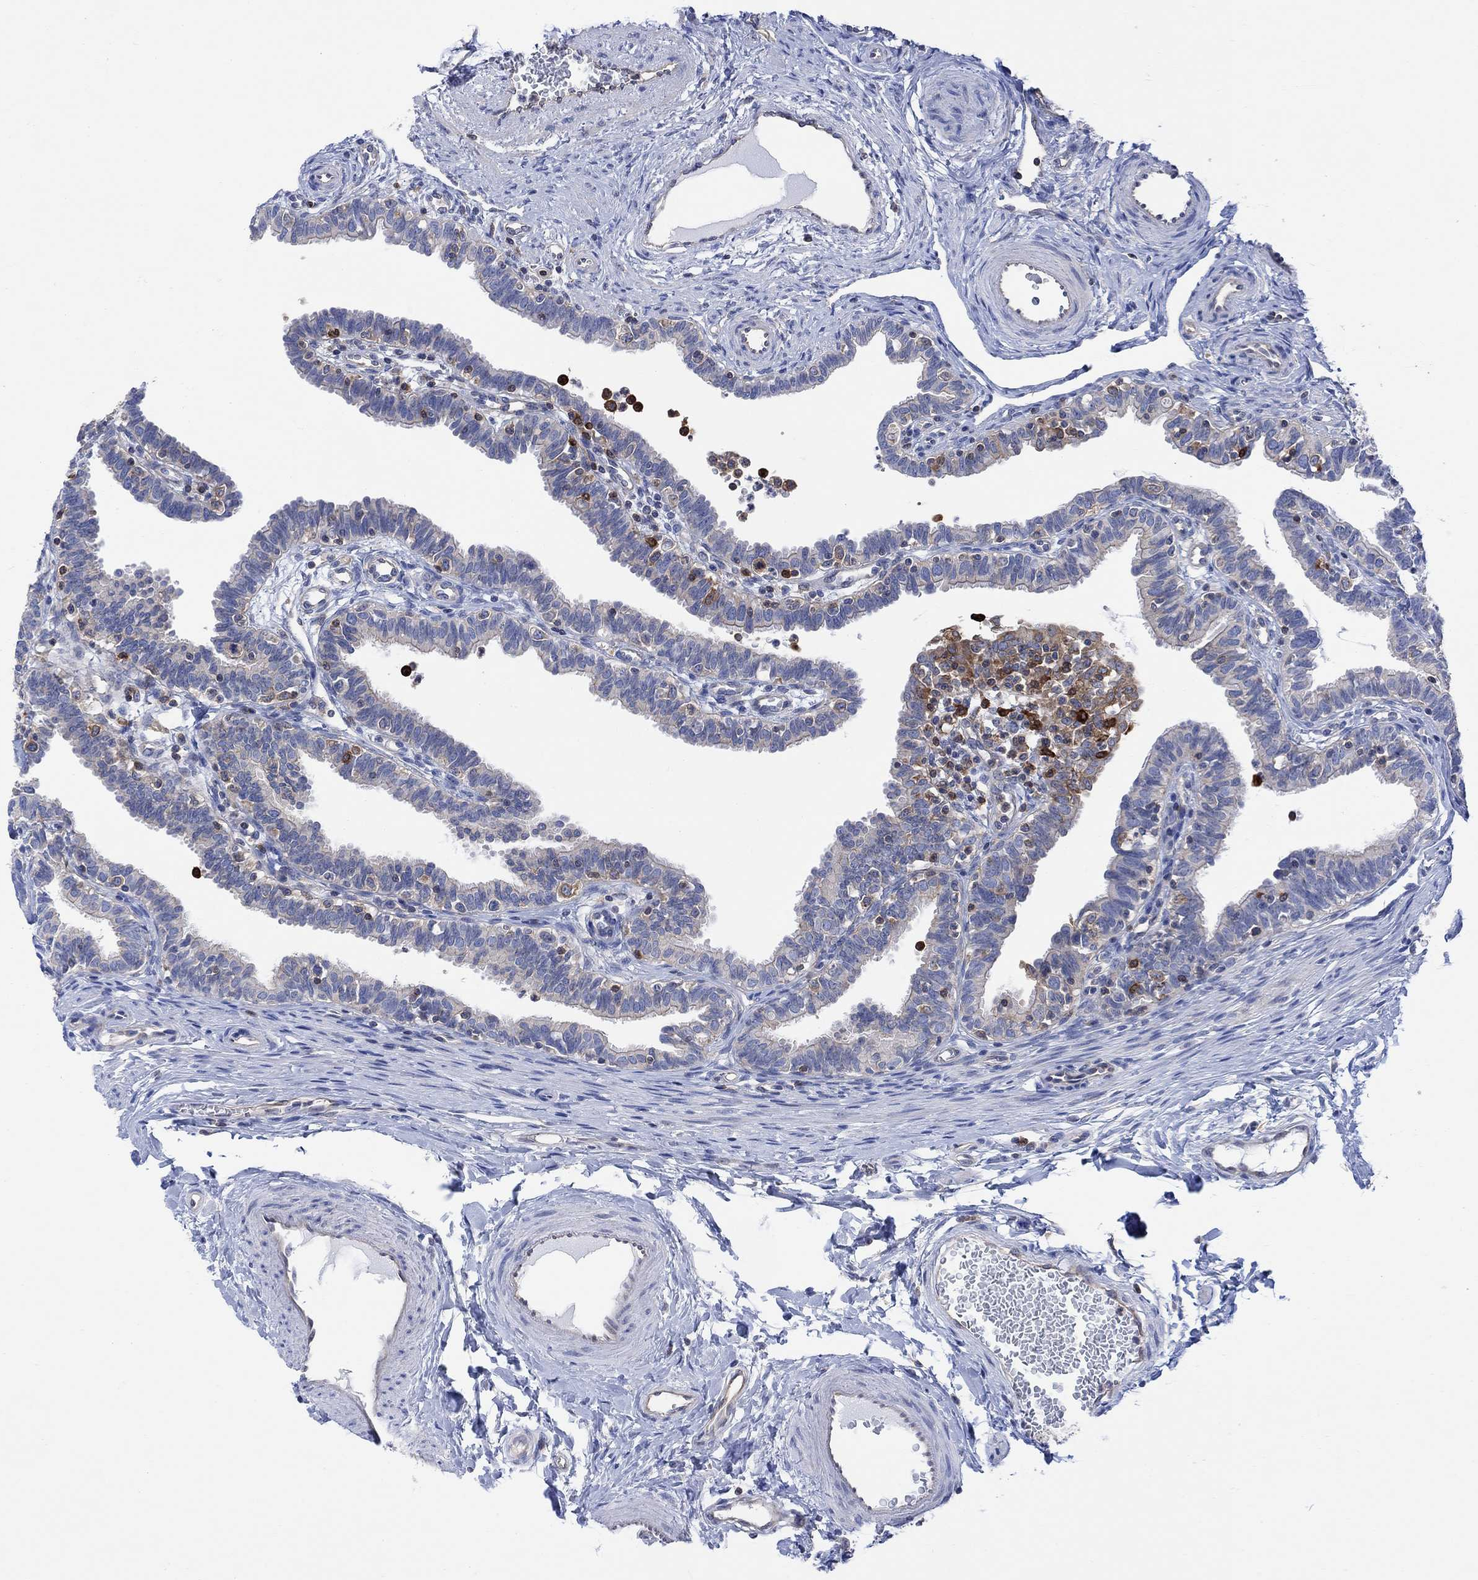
{"staining": {"intensity": "weak", "quantity": "<25%", "location": "cytoplasmic/membranous"}, "tissue": "fallopian tube", "cell_type": "Glandular cells", "image_type": "normal", "snomed": [{"axis": "morphology", "description": "Normal tissue, NOS"}, {"axis": "topography", "description": "Fallopian tube"}], "caption": "Glandular cells show no significant positivity in unremarkable fallopian tube. (Brightfield microscopy of DAB (3,3'-diaminobenzidine) immunohistochemistry at high magnification).", "gene": "GBP5", "patient": {"sex": "female", "age": 36}}